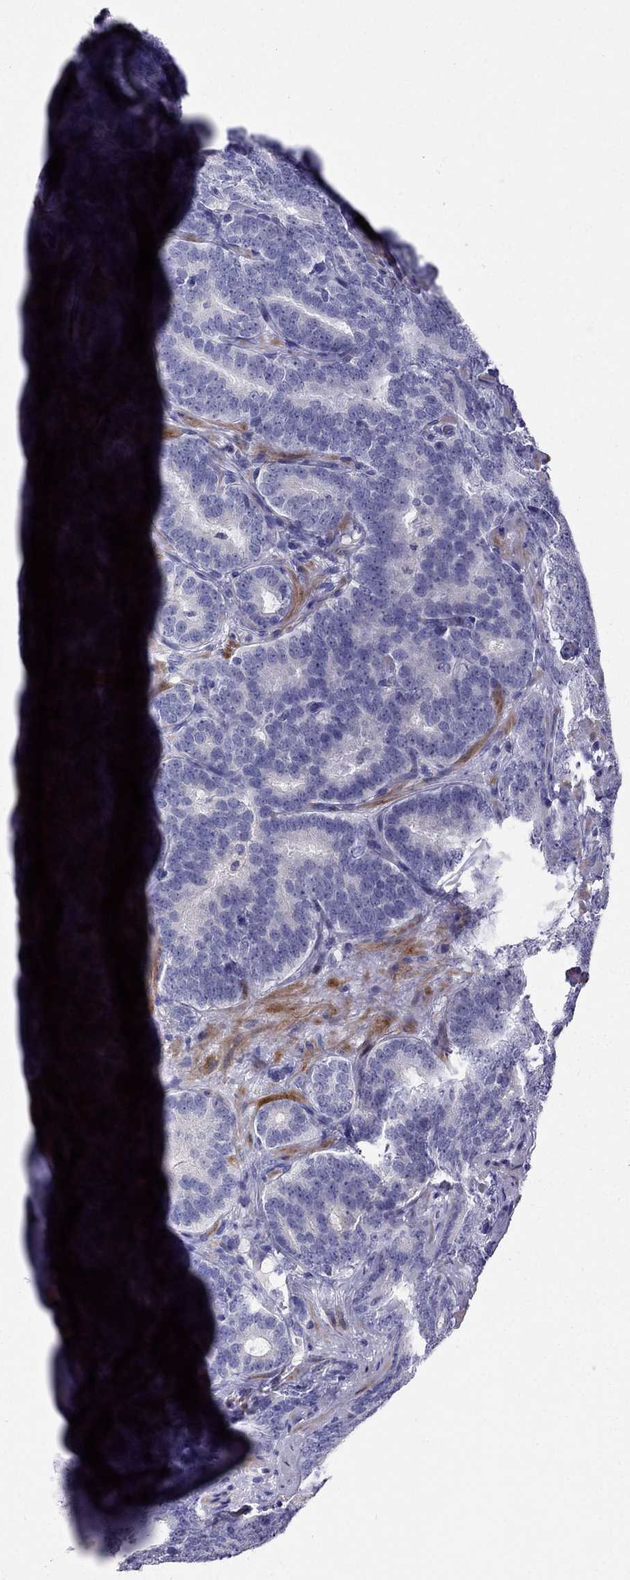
{"staining": {"intensity": "negative", "quantity": "none", "location": "none"}, "tissue": "prostate cancer", "cell_type": "Tumor cells", "image_type": "cancer", "snomed": [{"axis": "morphology", "description": "Adenocarcinoma, NOS"}, {"axis": "topography", "description": "Prostate"}], "caption": "This micrograph is of adenocarcinoma (prostate) stained with immunohistochemistry (IHC) to label a protein in brown with the nuclei are counter-stained blue. There is no expression in tumor cells.", "gene": "LMTK3", "patient": {"sex": "male", "age": 71}}